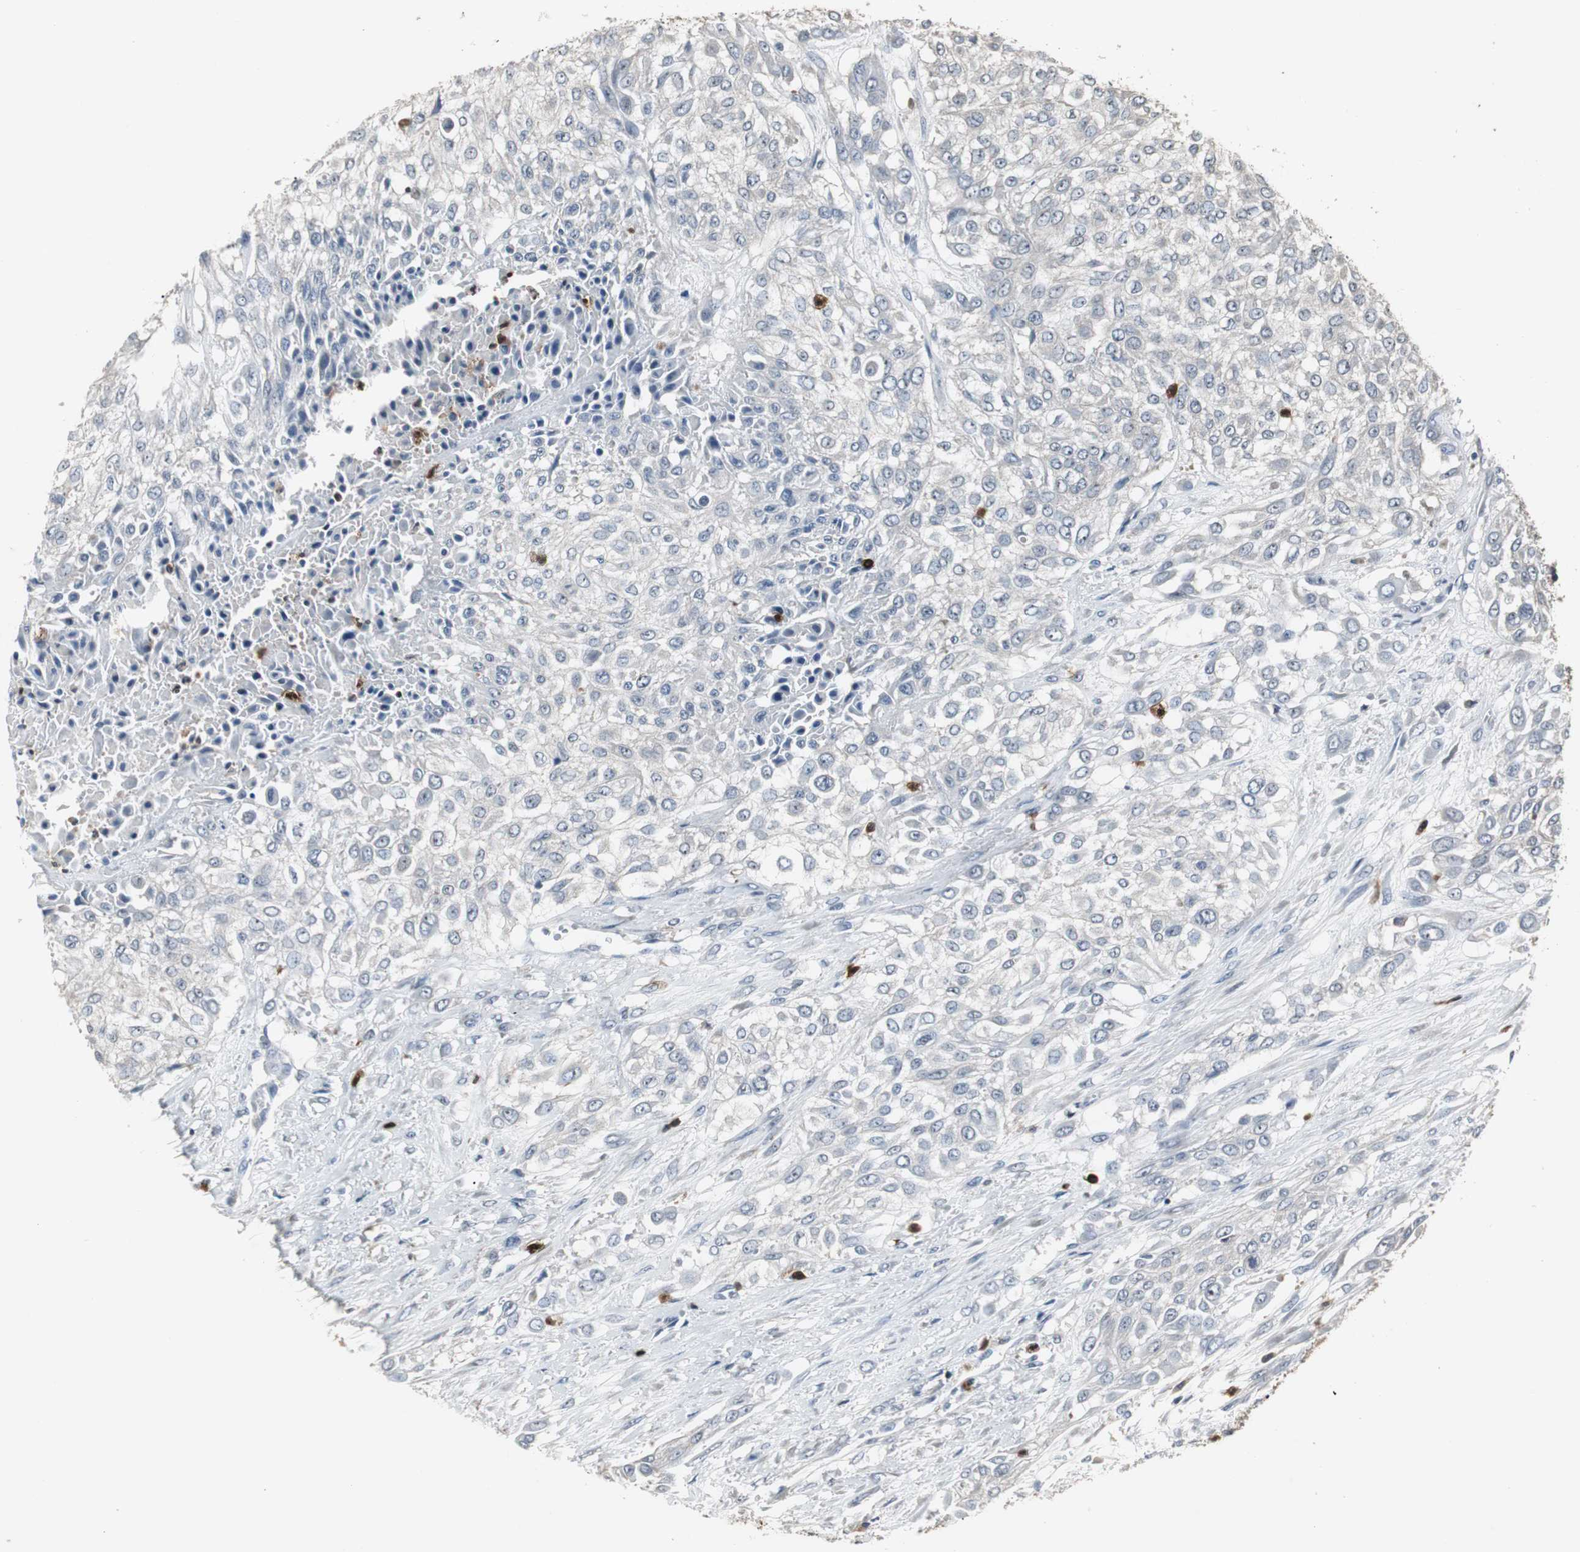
{"staining": {"intensity": "negative", "quantity": "none", "location": "none"}, "tissue": "urothelial cancer", "cell_type": "Tumor cells", "image_type": "cancer", "snomed": [{"axis": "morphology", "description": "Urothelial carcinoma, High grade"}, {"axis": "topography", "description": "Urinary bladder"}], "caption": "The micrograph reveals no staining of tumor cells in urothelial carcinoma (high-grade). Brightfield microscopy of immunohistochemistry stained with DAB (brown) and hematoxylin (blue), captured at high magnification.", "gene": "NCF2", "patient": {"sex": "male", "age": 57}}